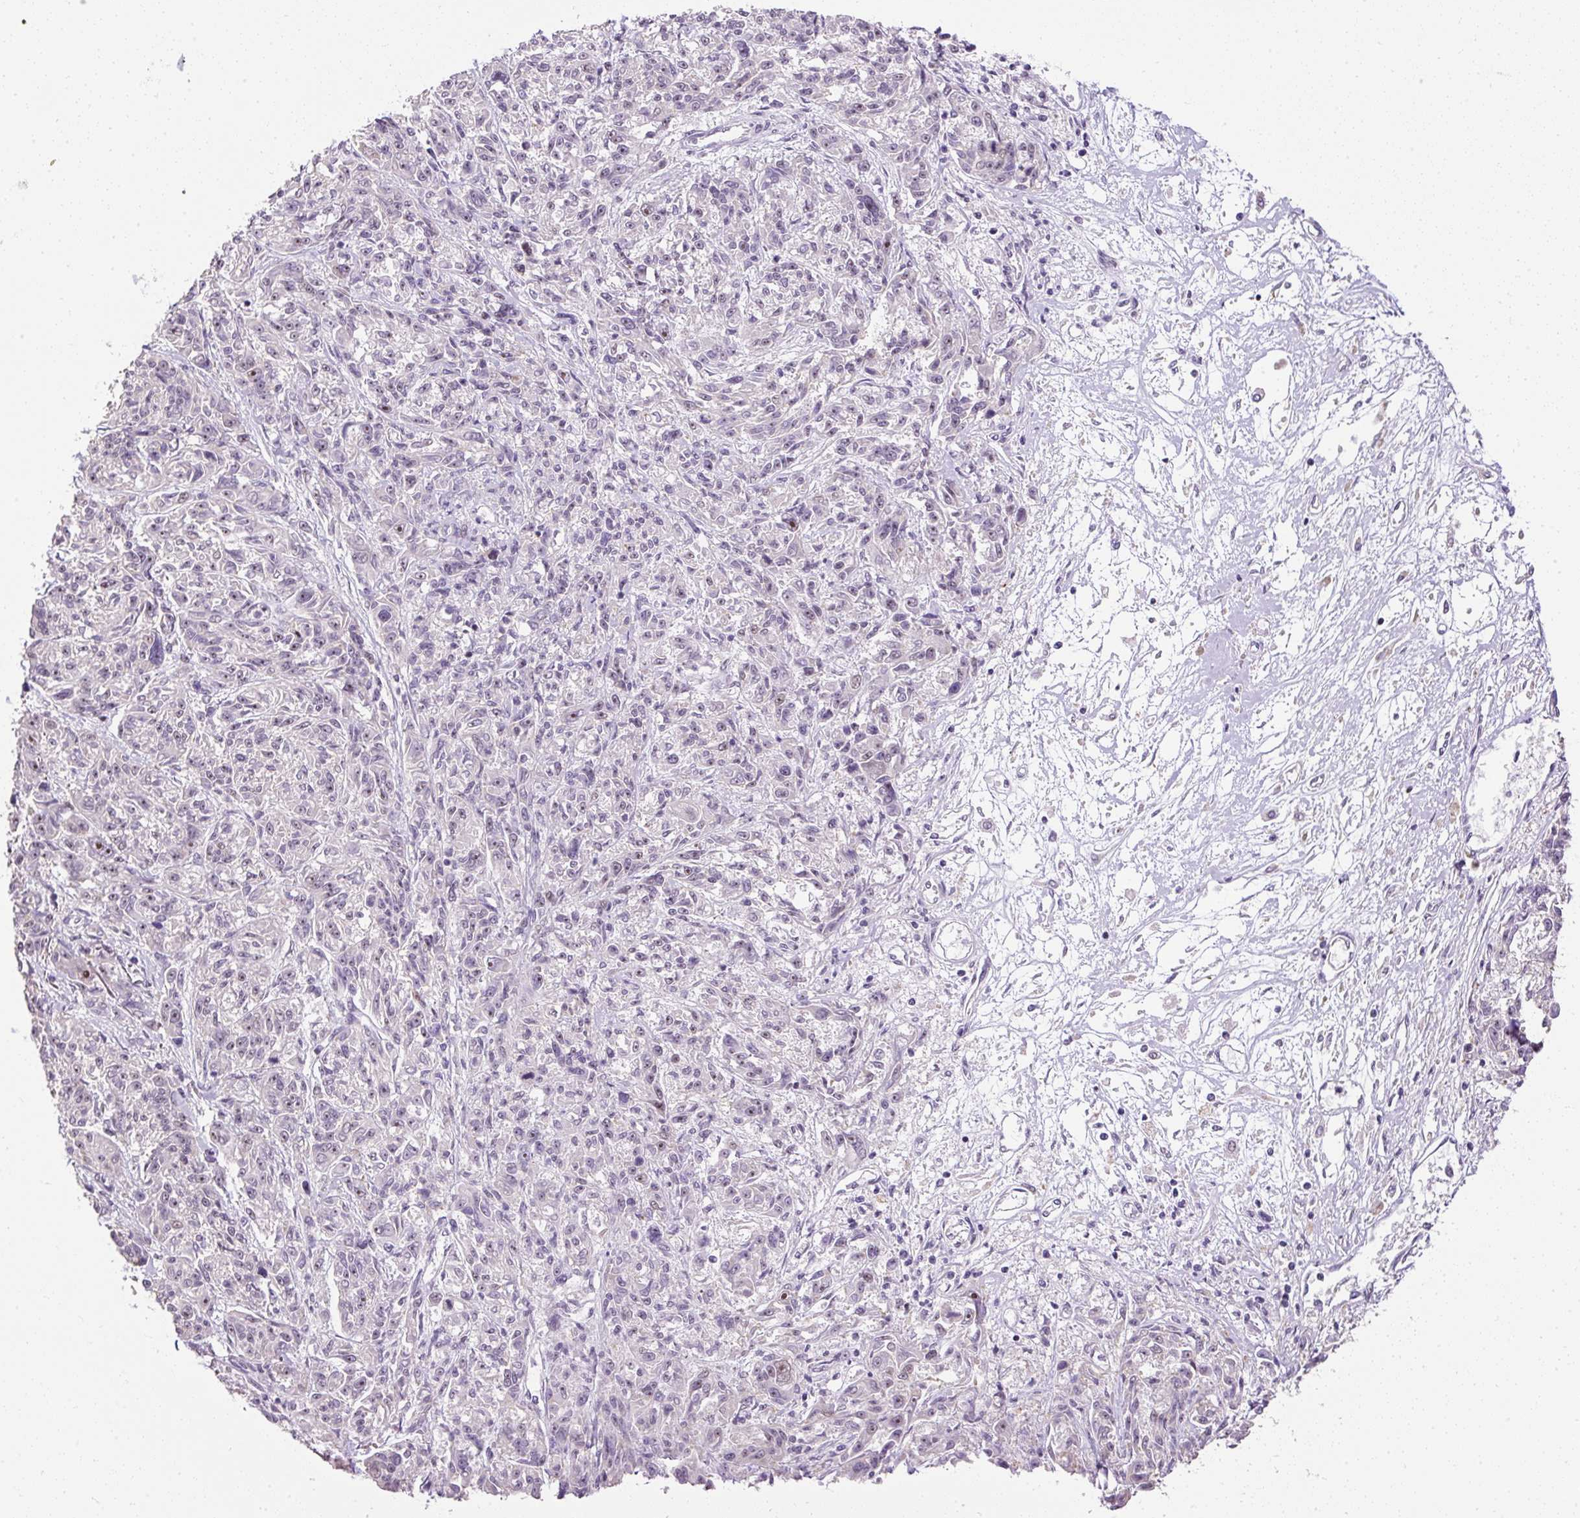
{"staining": {"intensity": "moderate", "quantity": "<25%", "location": "nuclear"}, "tissue": "melanoma", "cell_type": "Tumor cells", "image_type": "cancer", "snomed": [{"axis": "morphology", "description": "Malignant melanoma, NOS"}, {"axis": "topography", "description": "Skin"}], "caption": "There is low levels of moderate nuclear expression in tumor cells of melanoma, as demonstrated by immunohistochemical staining (brown color).", "gene": "ARHGEF18", "patient": {"sex": "male", "age": 53}}